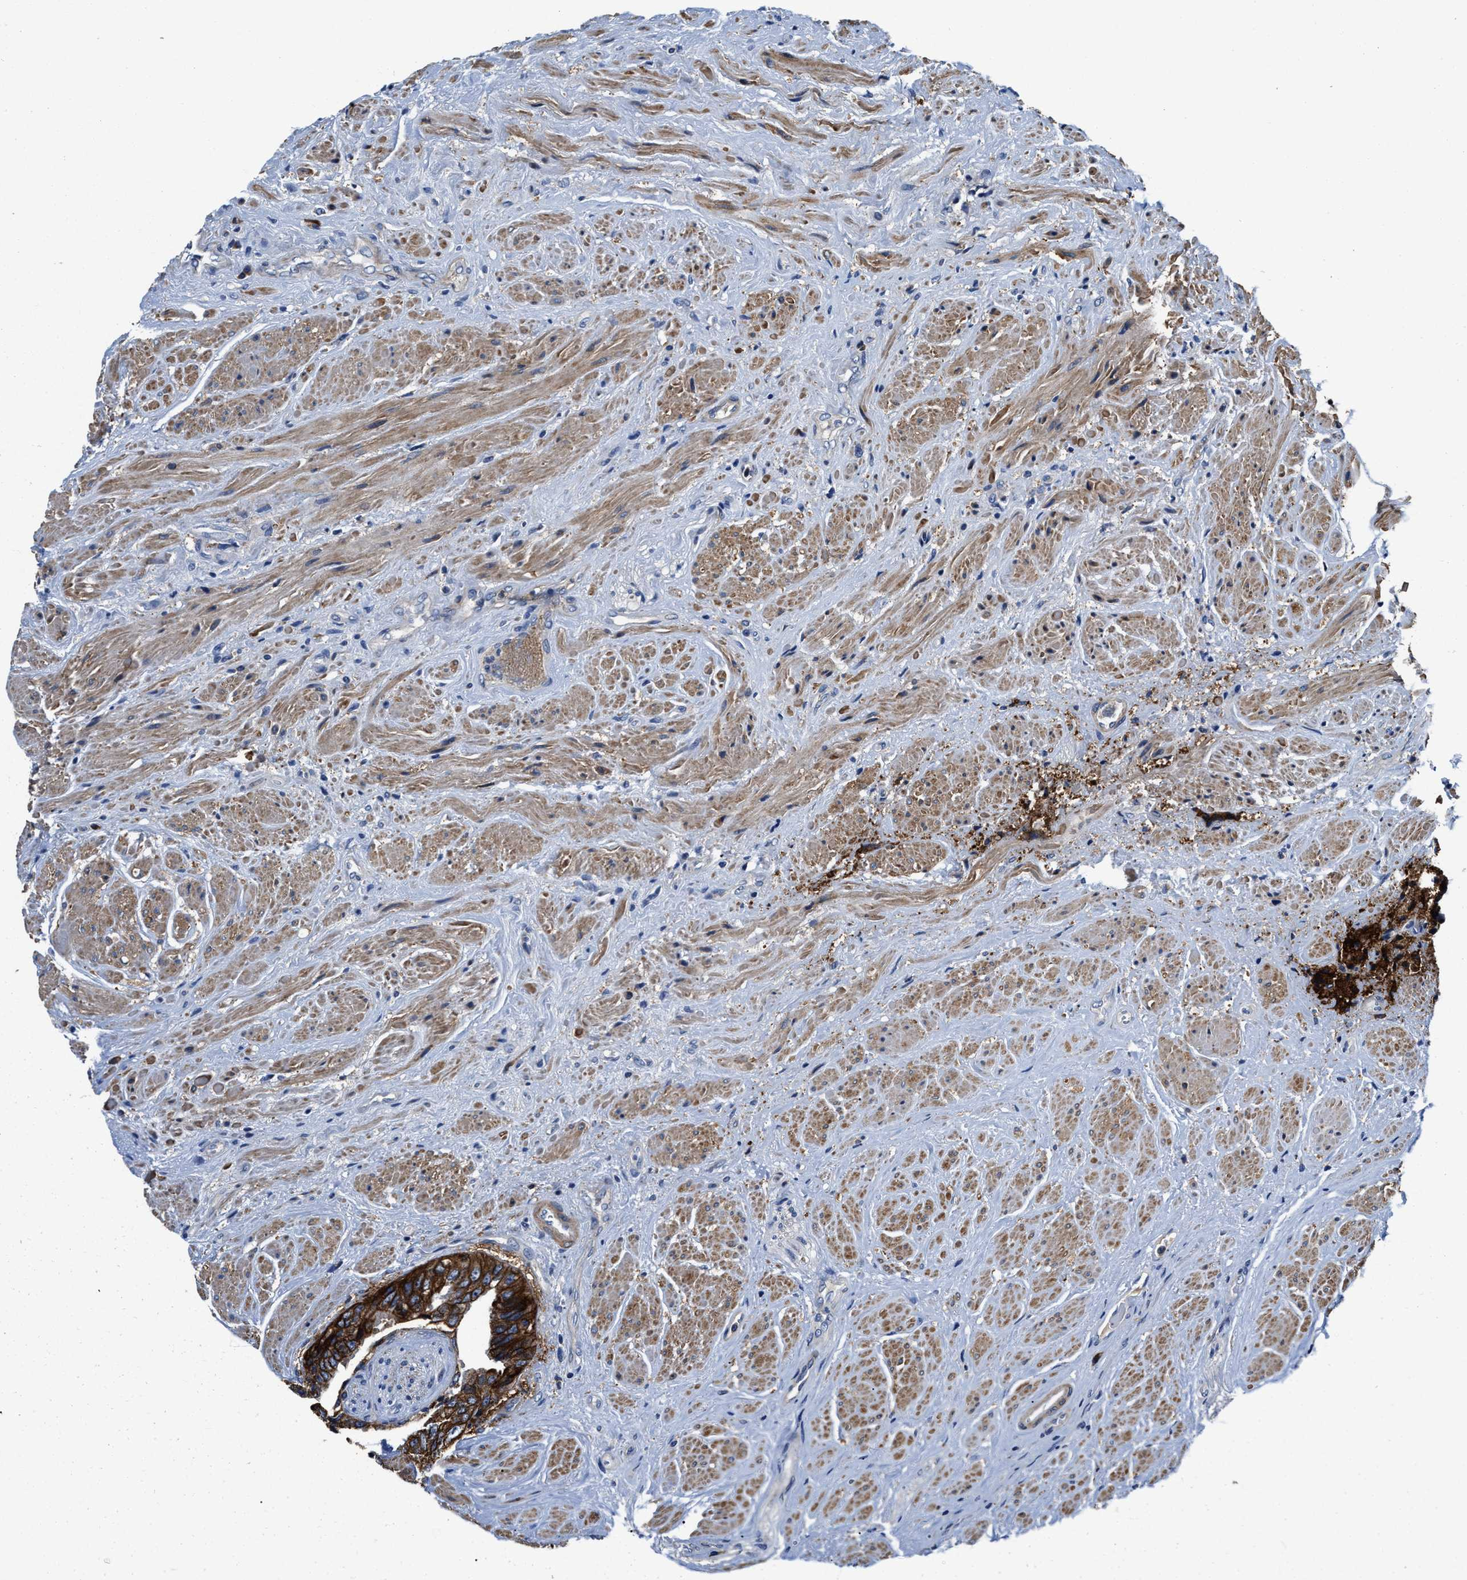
{"staining": {"intensity": "strong", "quantity": ">75%", "location": "cytoplasmic/membranous"}, "tissue": "prostate cancer", "cell_type": "Tumor cells", "image_type": "cancer", "snomed": [{"axis": "morphology", "description": "Adenocarcinoma, High grade"}, {"axis": "topography", "description": "Prostate"}], "caption": "An image showing strong cytoplasmic/membranous expression in about >75% of tumor cells in prostate cancer (high-grade adenocarcinoma), as visualized by brown immunohistochemical staining.", "gene": "SLC12A2", "patient": {"sex": "male", "age": 61}}